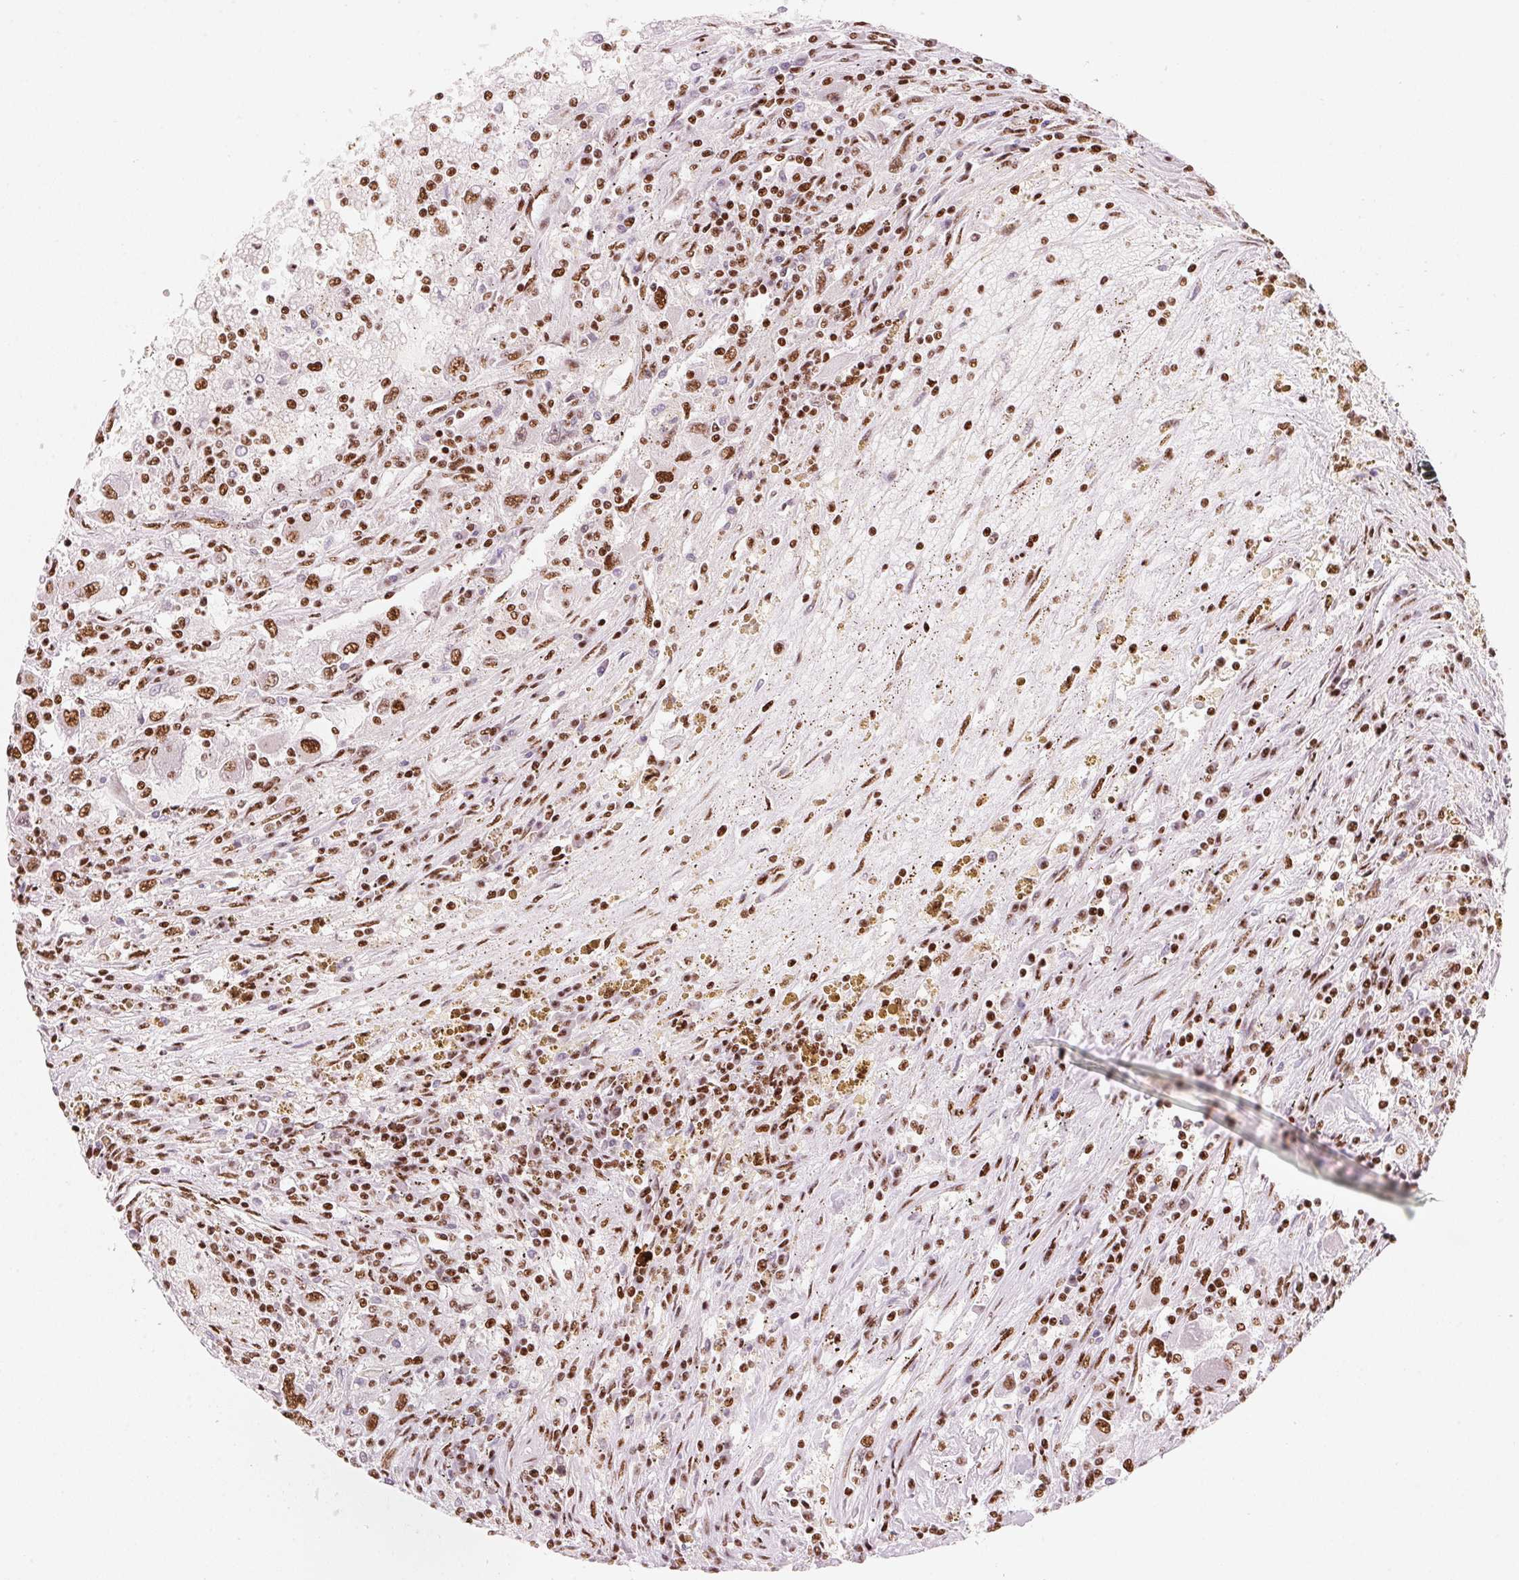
{"staining": {"intensity": "strong", "quantity": ">75%", "location": "nuclear"}, "tissue": "renal cancer", "cell_type": "Tumor cells", "image_type": "cancer", "snomed": [{"axis": "morphology", "description": "Adenocarcinoma, NOS"}, {"axis": "topography", "description": "Kidney"}], "caption": "Brown immunohistochemical staining in renal cancer (adenocarcinoma) displays strong nuclear positivity in about >75% of tumor cells.", "gene": "NXF1", "patient": {"sex": "female", "age": 67}}